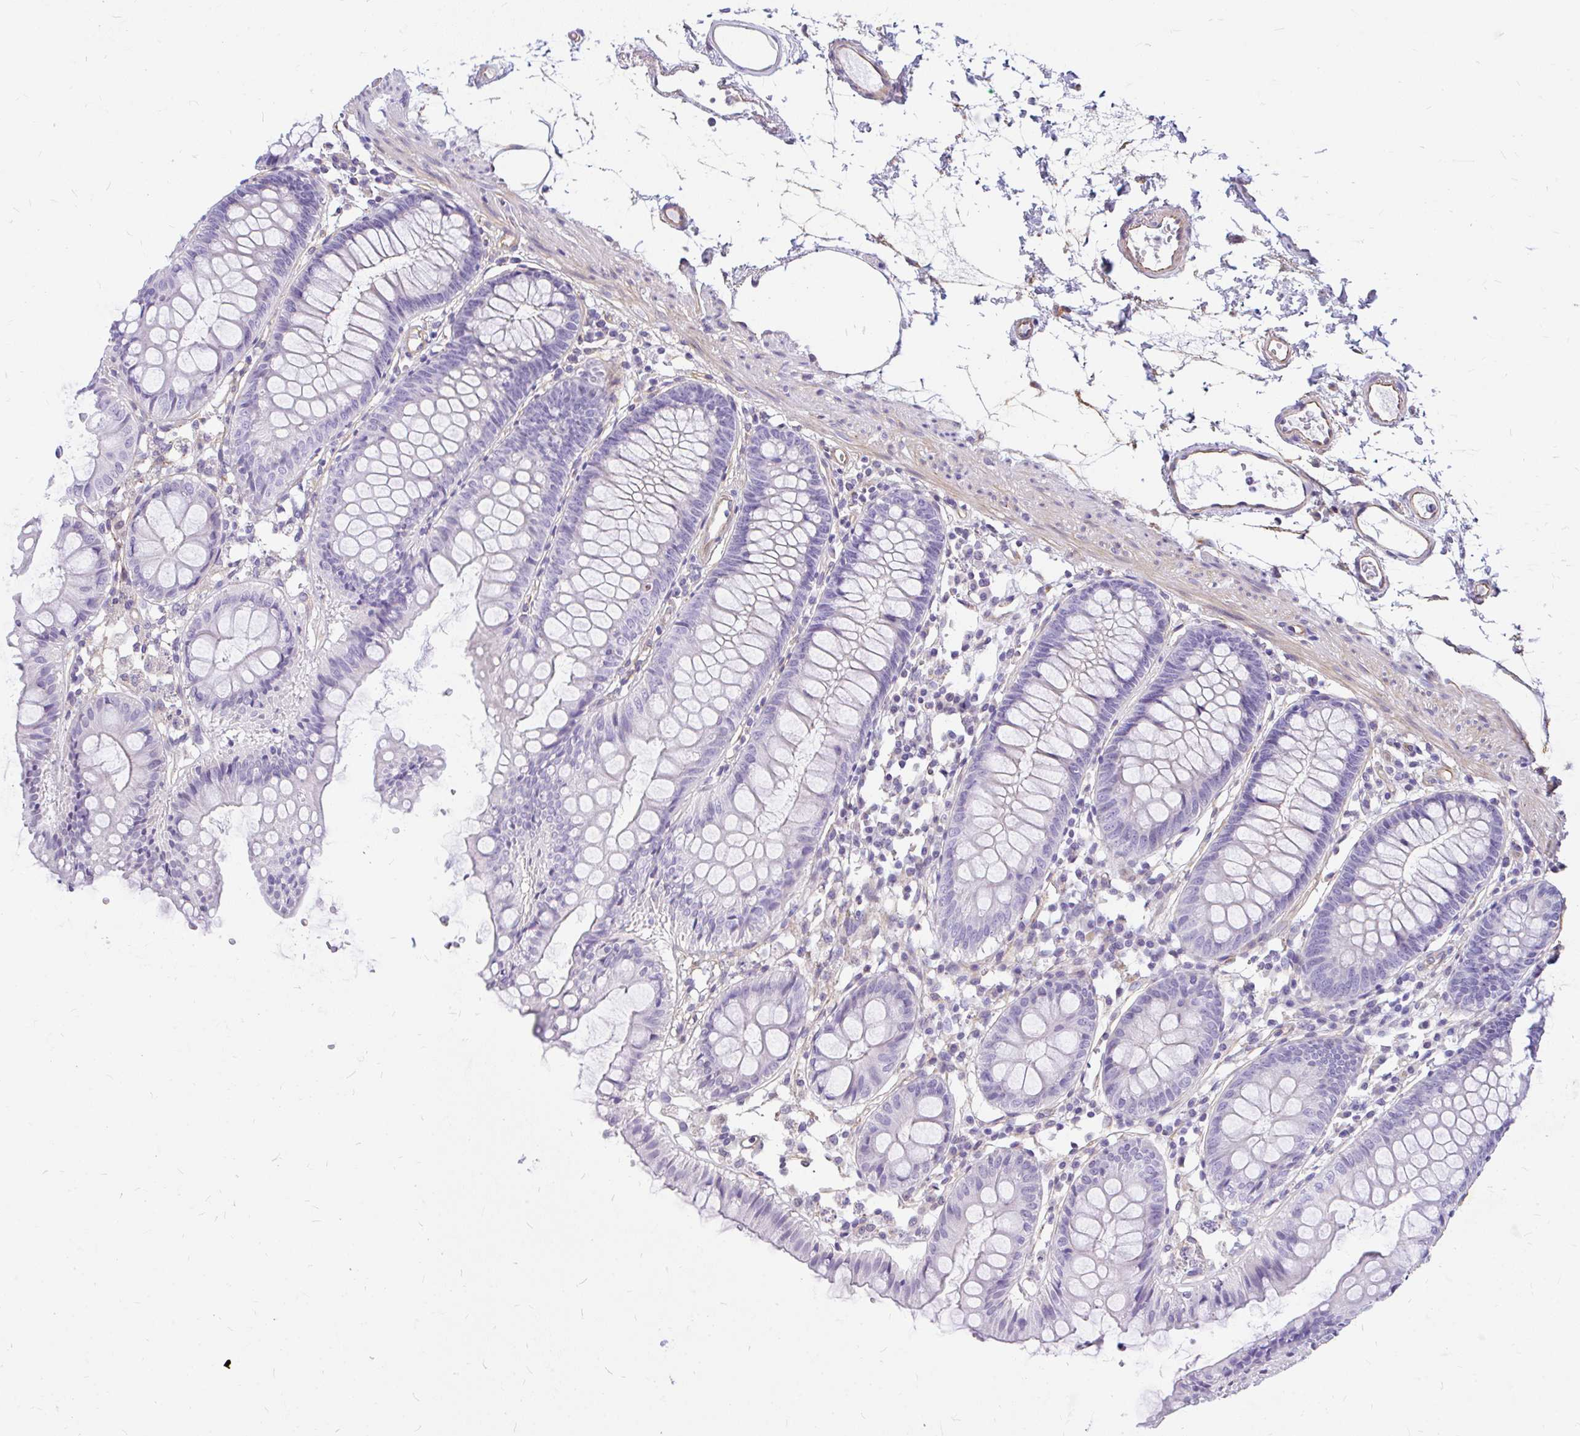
{"staining": {"intensity": "moderate", "quantity": "25%-75%", "location": "cytoplasmic/membranous"}, "tissue": "colon", "cell_type": "Endothelial cells", "image_type": "normal", "snomed": [{"axis": "morphology", "description": "Normal tissue, NOS"}, {"axis": "topography", "description": "Colon"}], "caption": "DAB immunohistochemical staining of benign human colon reveals moderate cytoplasmic/membranous protein staining in approximately 25%-75% of endothelial cells. The protein is stained brown, and the nuclei are stained in blue (DAB (3,3'-diaminobenzidine) IHC with brightfield microscopy, high magnification).", "gene": "FAM83C", "patient": {"sex": "female", "age": 84}}